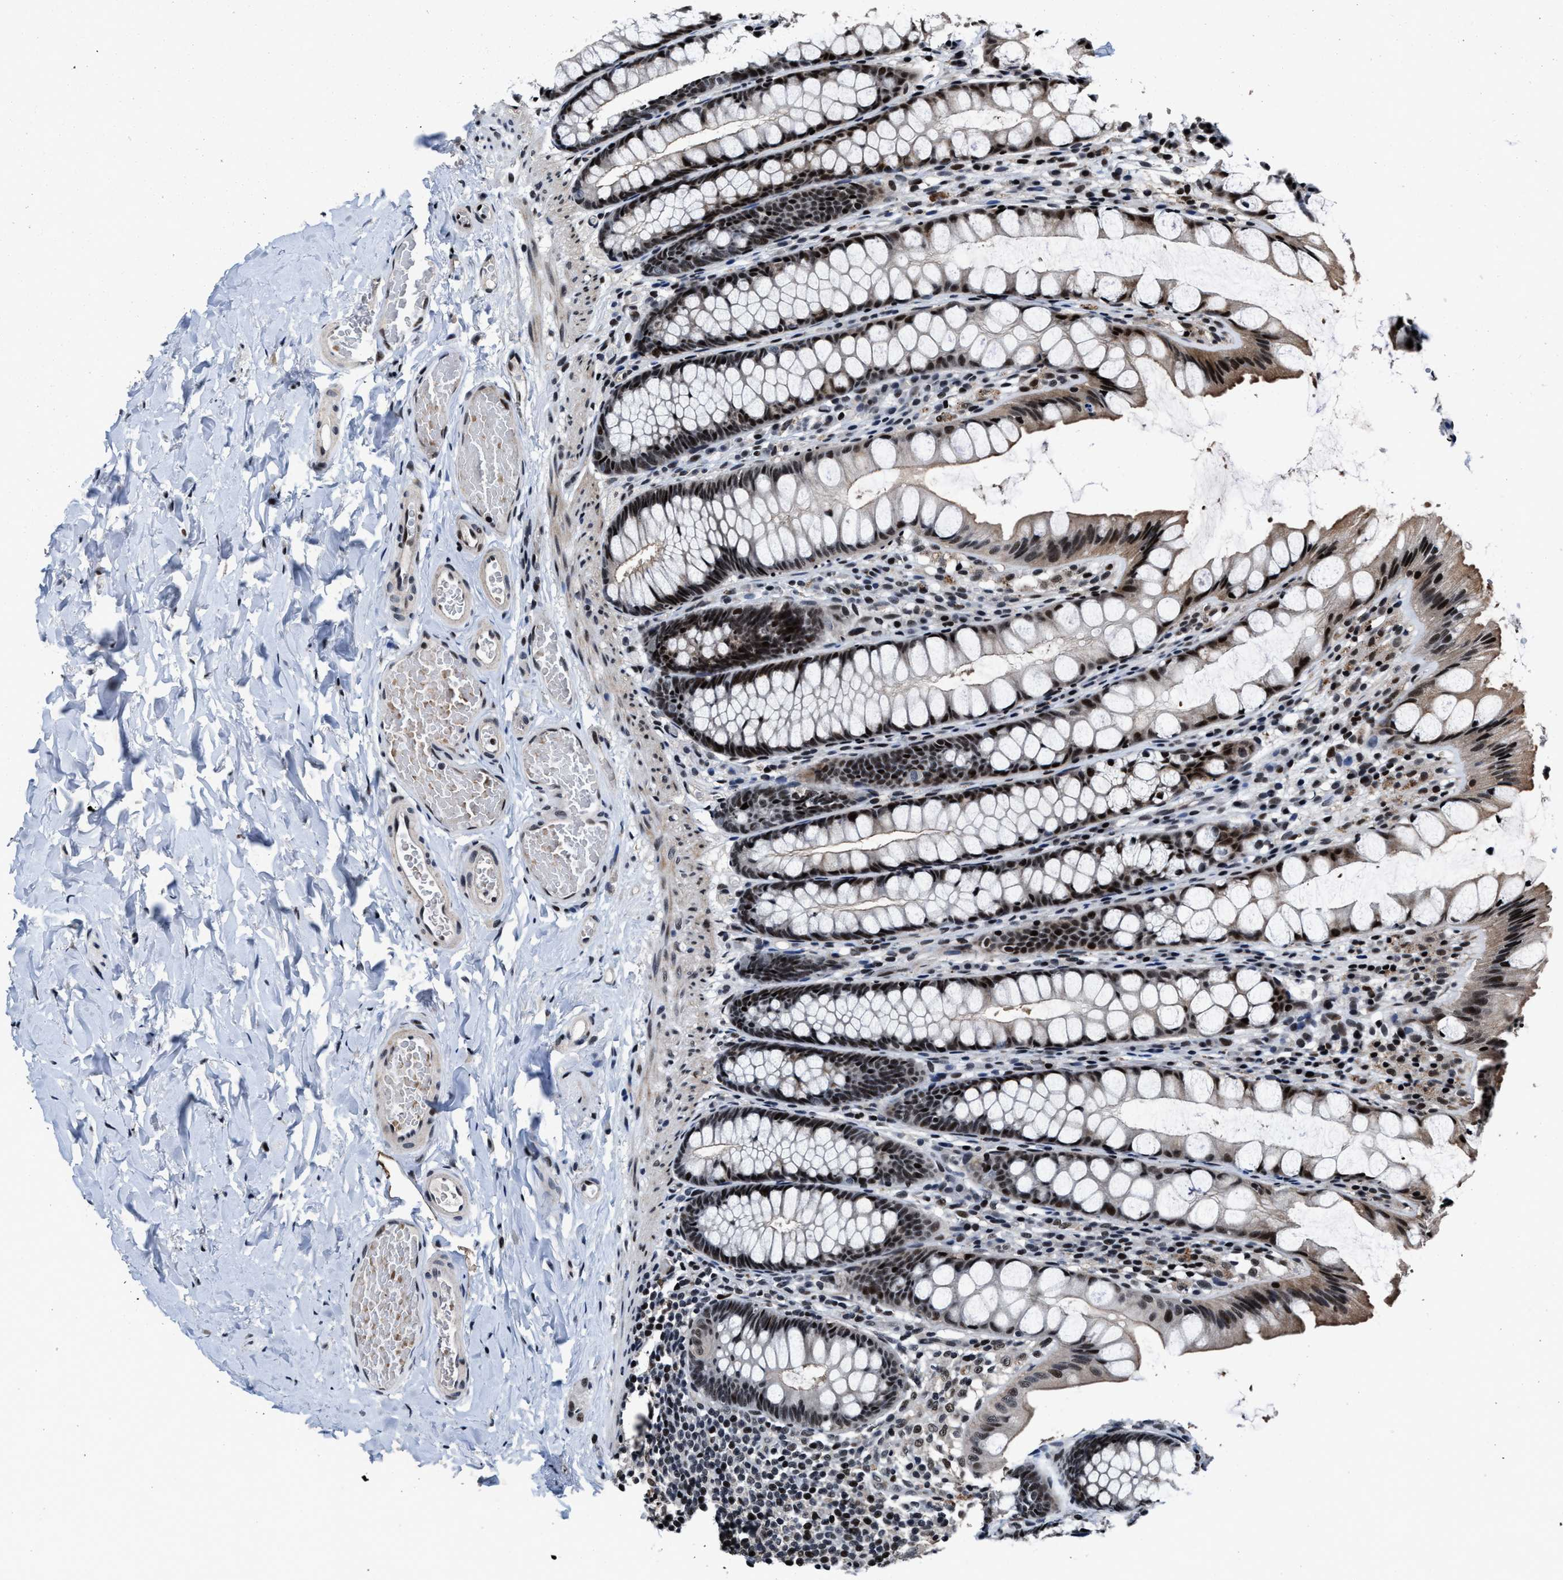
{"staining": {"intensity": "weak", "quantity": "25%-75%", "location": "nuclear"}, "tissue": "colon", "cell_type": "Endothelial cells", "image_type": "normal", "snomed": [{"axis": "morphology", "description": "Normal tissue, NOS"}, {"axis": "topography", "description": "Colon"}], "caption": "Protein expression by immunohistochemistry (IHC) reveals weak nuclear staining in about 25%-75% of endothelial cells in benign colon. The staining is performed using DAB (3,3'-diaminobenzidine) brown chromogen to label protein expression. The nuclei are counter-stained blue using hematoxylin.", "gene": "ZNF233", "patient": {"sex": "male", "age": 47}}